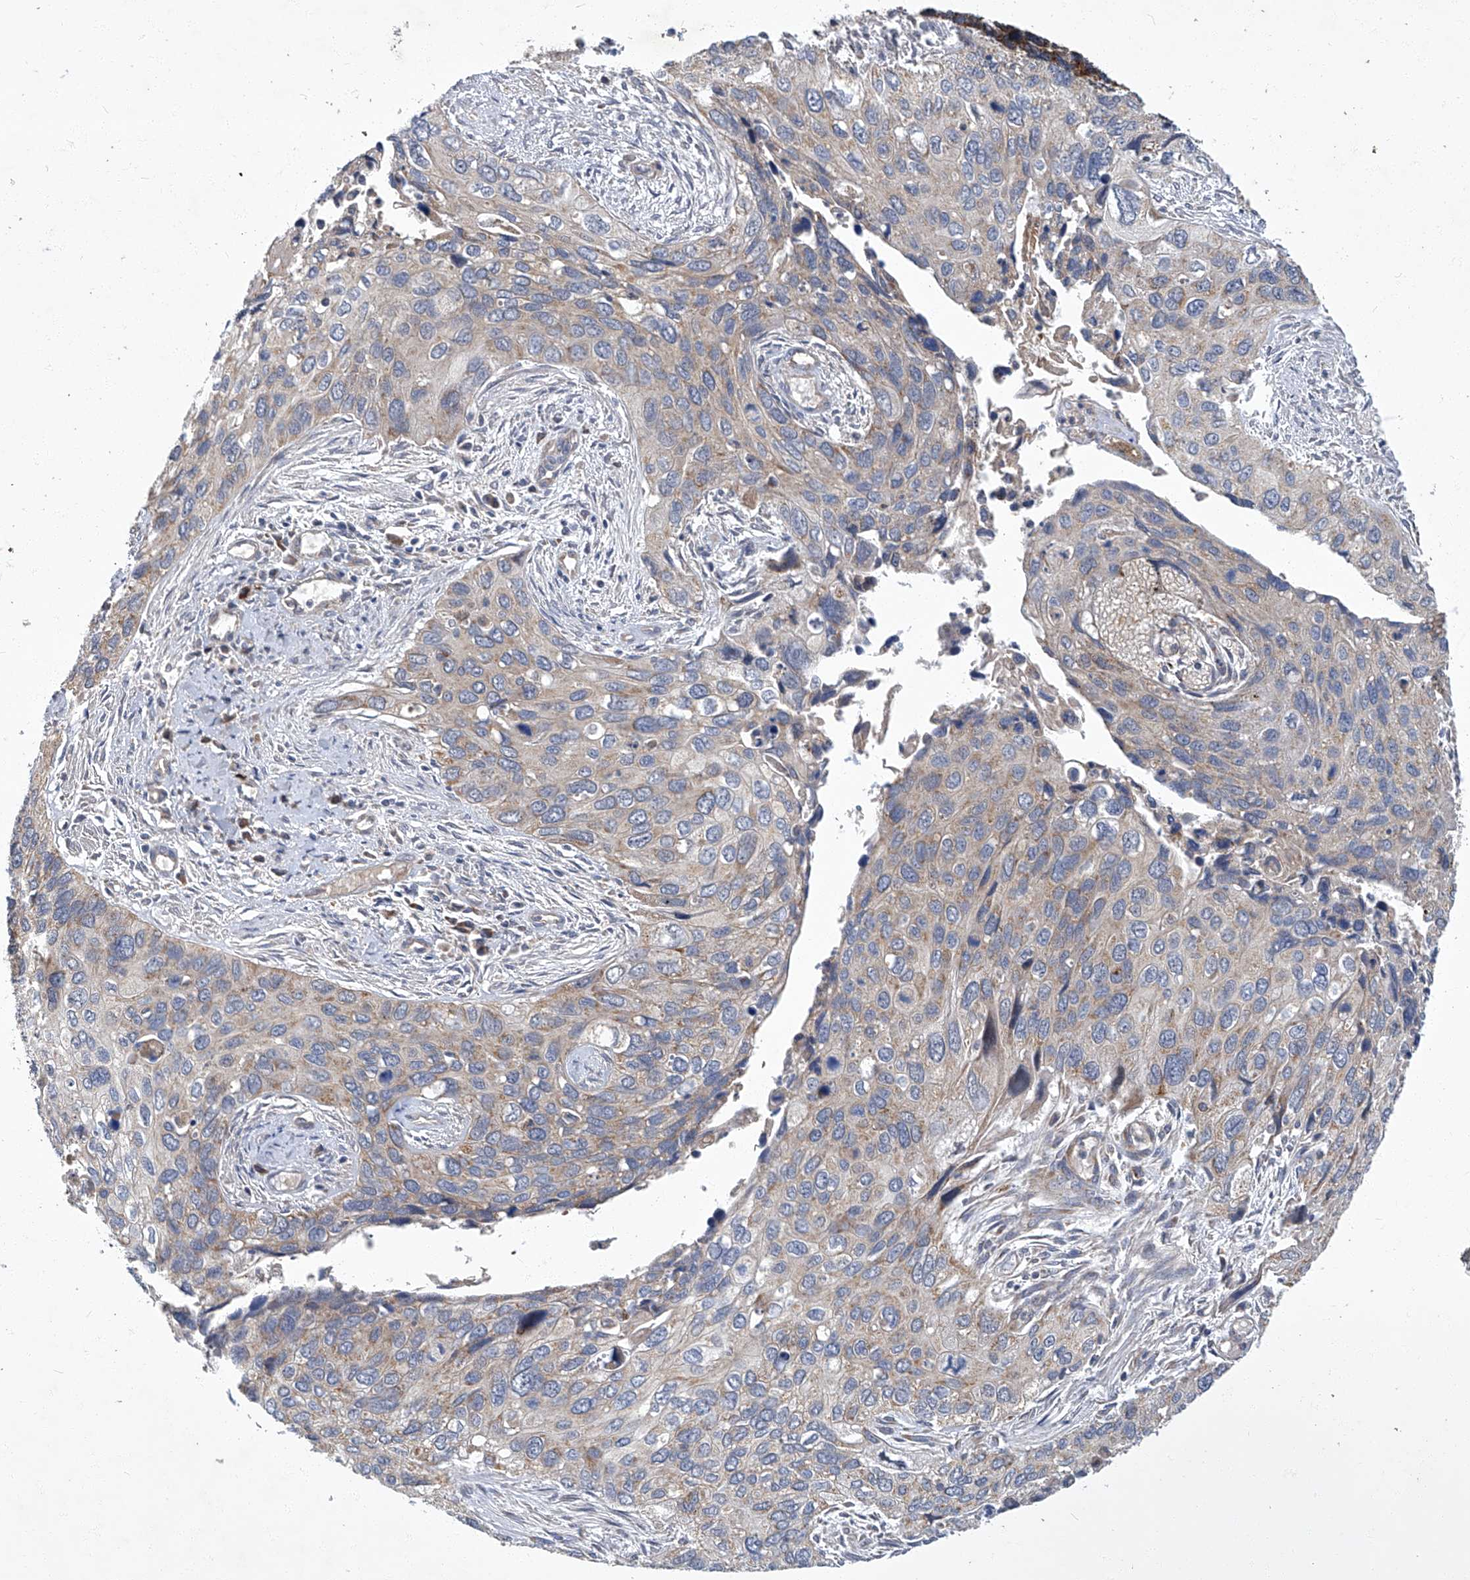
{"staining": {"intensity": "weak", "quantity": "25%-75%", "location": "cytoplasmic/membranous"}, "tissue": "cervical cancer", "cell_type": "Tumor cells", "image_type": "cancer", "snomed": [{"axis": "morphology", "description": "Squamous cell carcinoma, NOS"}, {"axis": "topography", "description": "Cervix"}], "caption": "Protein analysis of cervical squamous cell carcinoma tissue reveals weak cytoplasmic/membranous positivity in approximately 25%-75% of tumor cells. The staining was performed using DAB (3,3'-diaminobenzidine), with brown indicating positive protein expression. Nuclei are stained blue with hematoxylin.", "gene": "TNFRSF13B", "patient": {"sex": "female", "age": 55}}